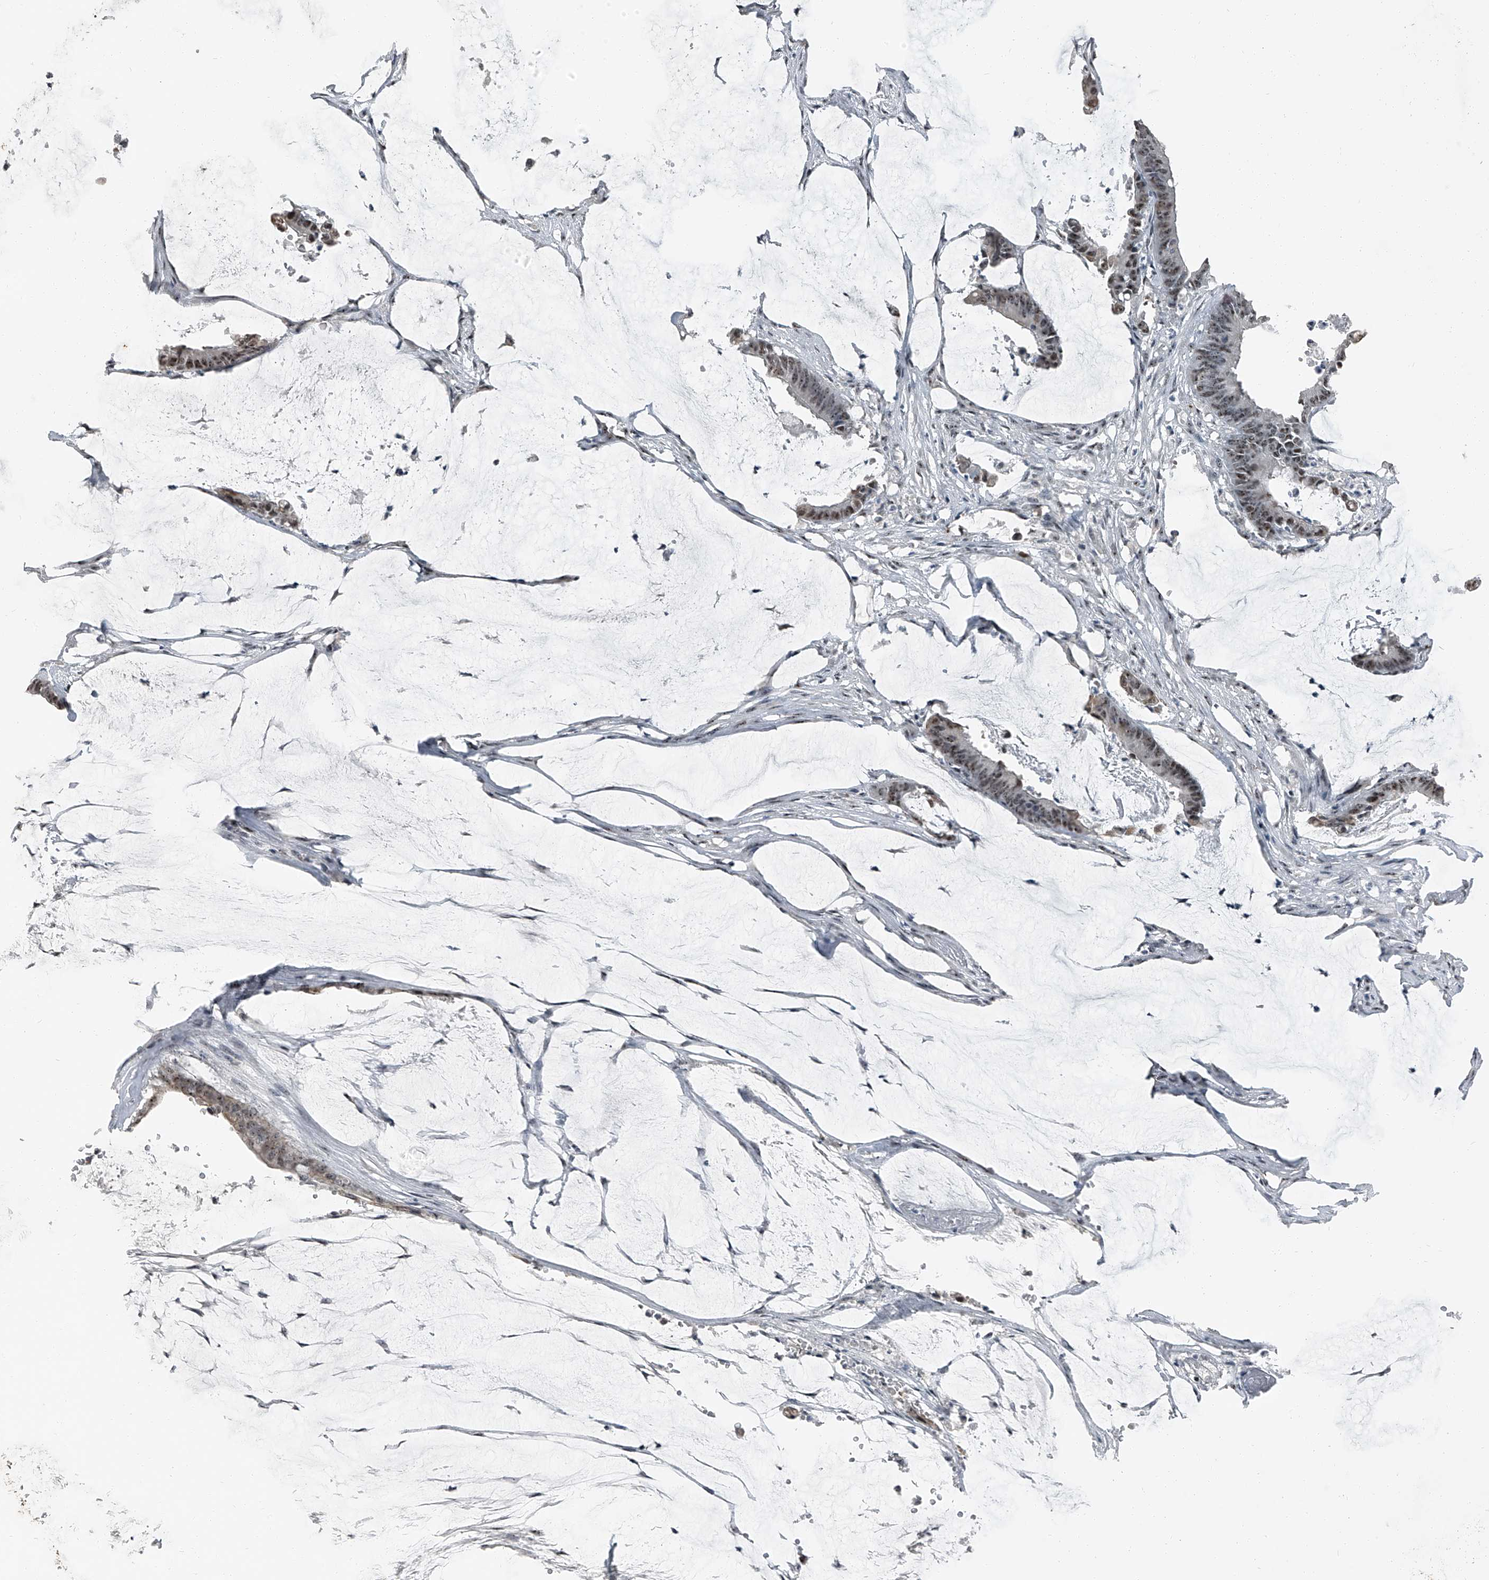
{"staining": {"intensity": "weak", "quantity": ">75%", "location": "nuclear"}, "tissue": "colorectal cancer", "cell_type": "Tumor cells", "image_type": "cancer", "snomed": [{"axis": "morphology", "description": "Adenocarcinoma, NOS"}, {"axis": "topography", "description": "Rectum"}], "caption": "Colorectal cancer (adenocarcinoma) was stained to show a protein in brown. There is low levels of weak nuclear staining in approximately >75% of tumor cells.", "gene": "TCOF1", "patient": {"sex": "female", "age": 66}}